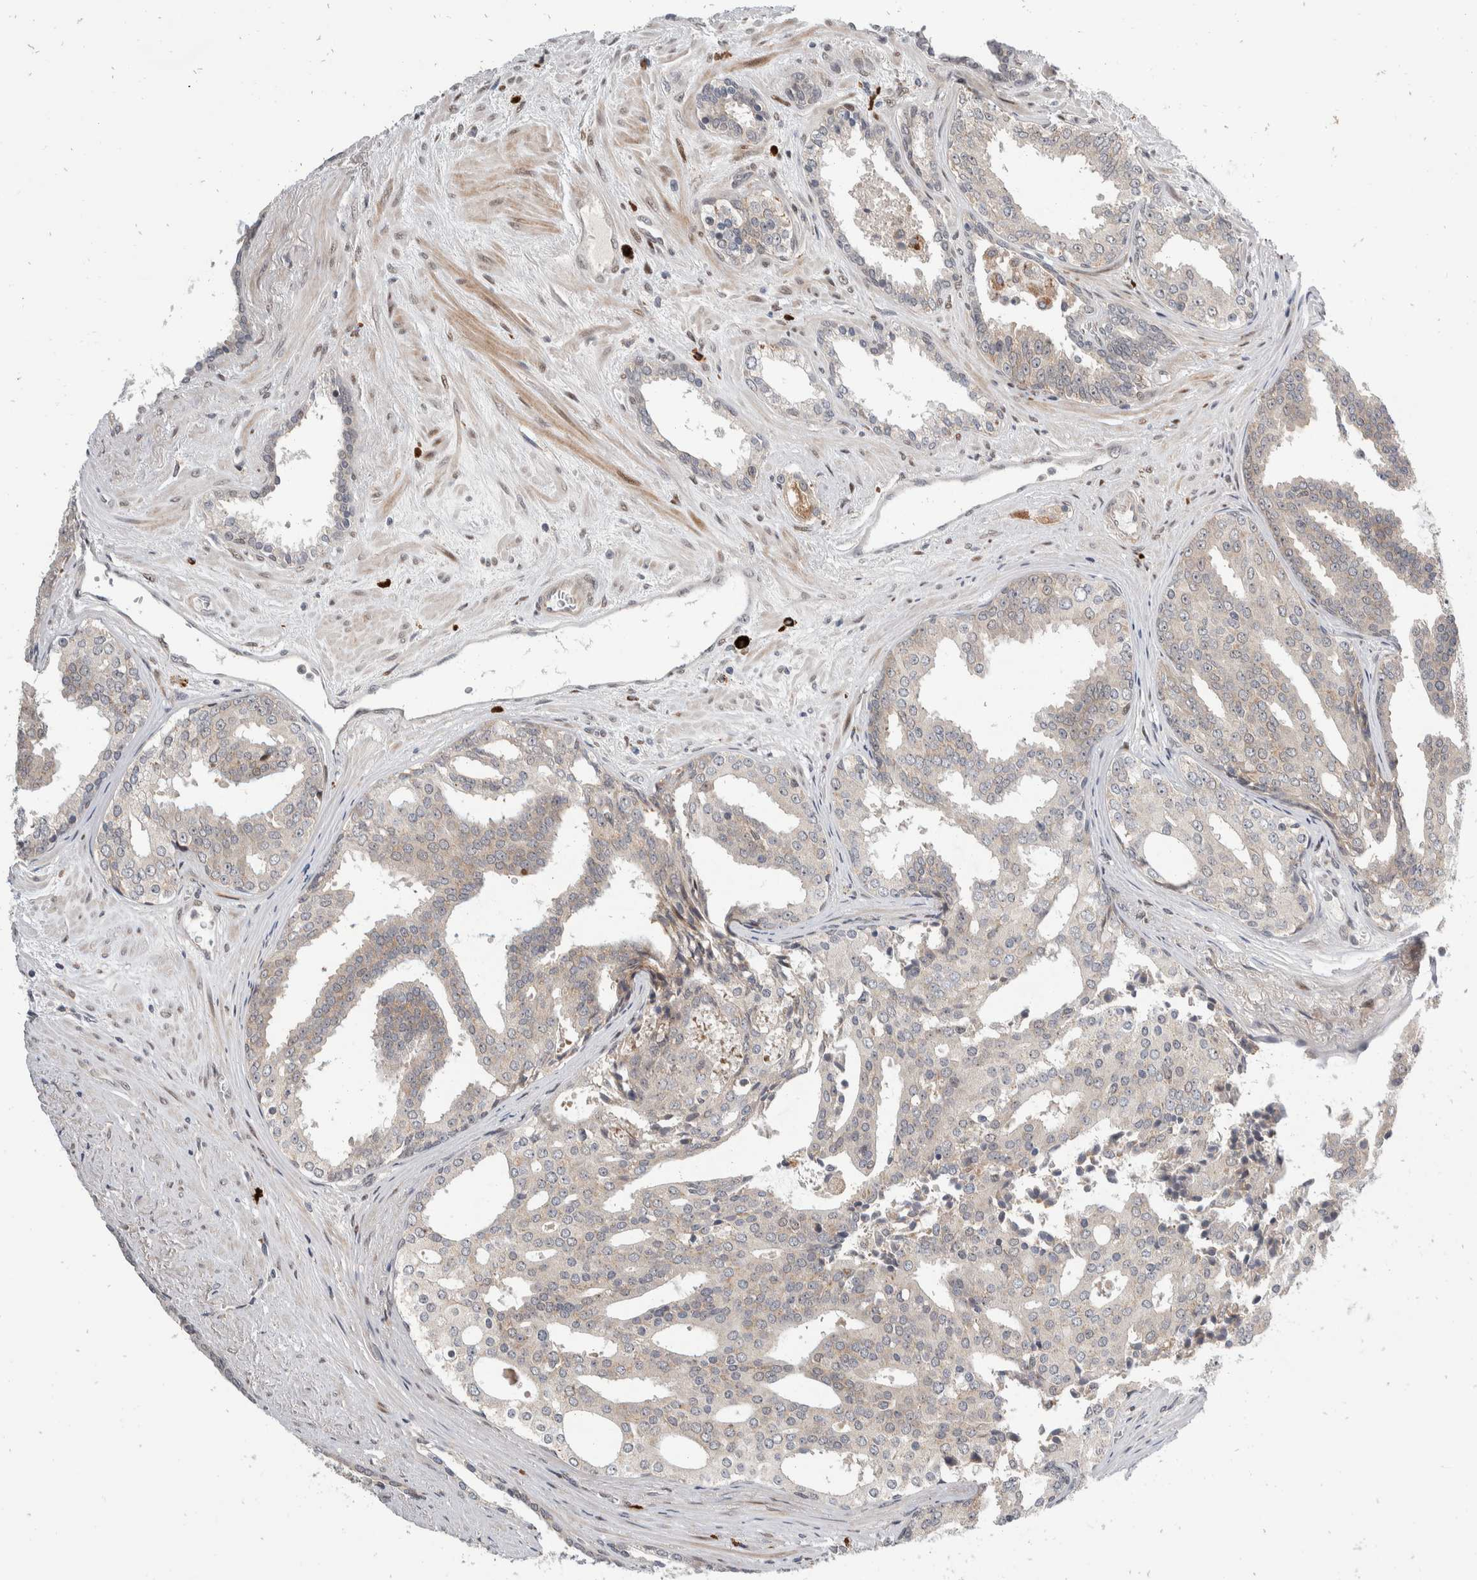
{"staining": {"intensity": "weak", "quantity": "<25%", "location": "cytoplasmic/membranous"}, "tissue": "prostate cancer", "cell_type": "Tumor cells", "image_type": "cancer", "snomed": [{"axis": "morphology", "description": "Adenocarcinoma, High grade"}, {"axis": "topography", "description": "Prostate"}], "caption": "A histopathology image of human prostate adenocarcinoma (high-grade) is negative for staining in tumor cells. (Brightfield microscopy of DAB IHC at high magnification).", "gene": "ZNF703", "patient": {"sex": "male", "age": 71}}